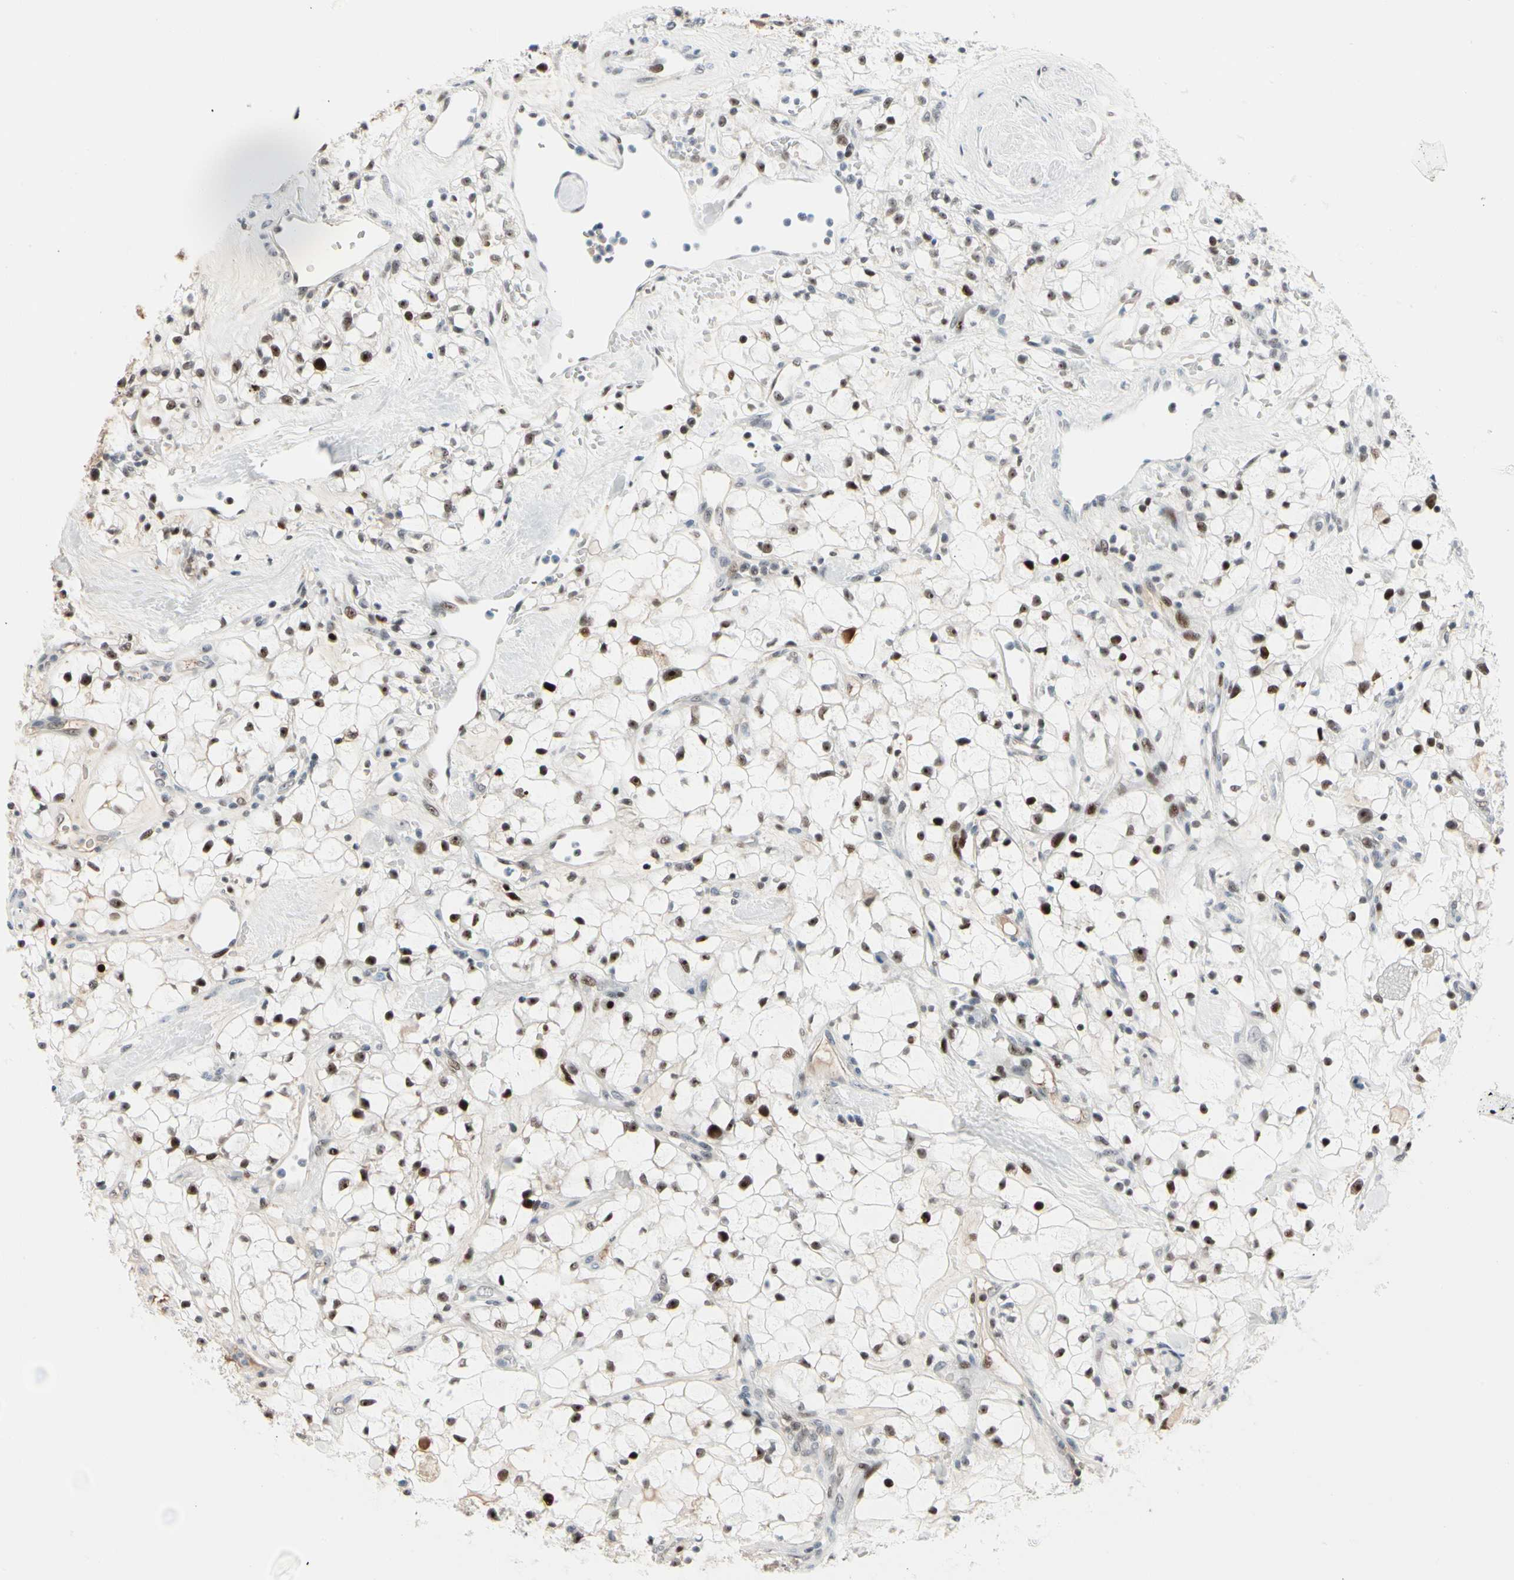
{"staining": {"intensity": "moderate", "quantity": "25%-75%", "location": "nuclear"}, "tissue": "renal cancer", "cell_type": "Tumor cells", "image_type": "cancer", "snomed": [{"axis": "morphology", "description": "Adenocarcinoma, NOS"}, {"axis": "topography", "description": "Kidney"}], "caption": "Human renal adenocarcinoma stained with a brown dye displays moderate nuclear positive expression in approximately 25%-75% of tumor cells.", "gene": "FOXO3", "patient": {"sex": "female", "age": 60}}